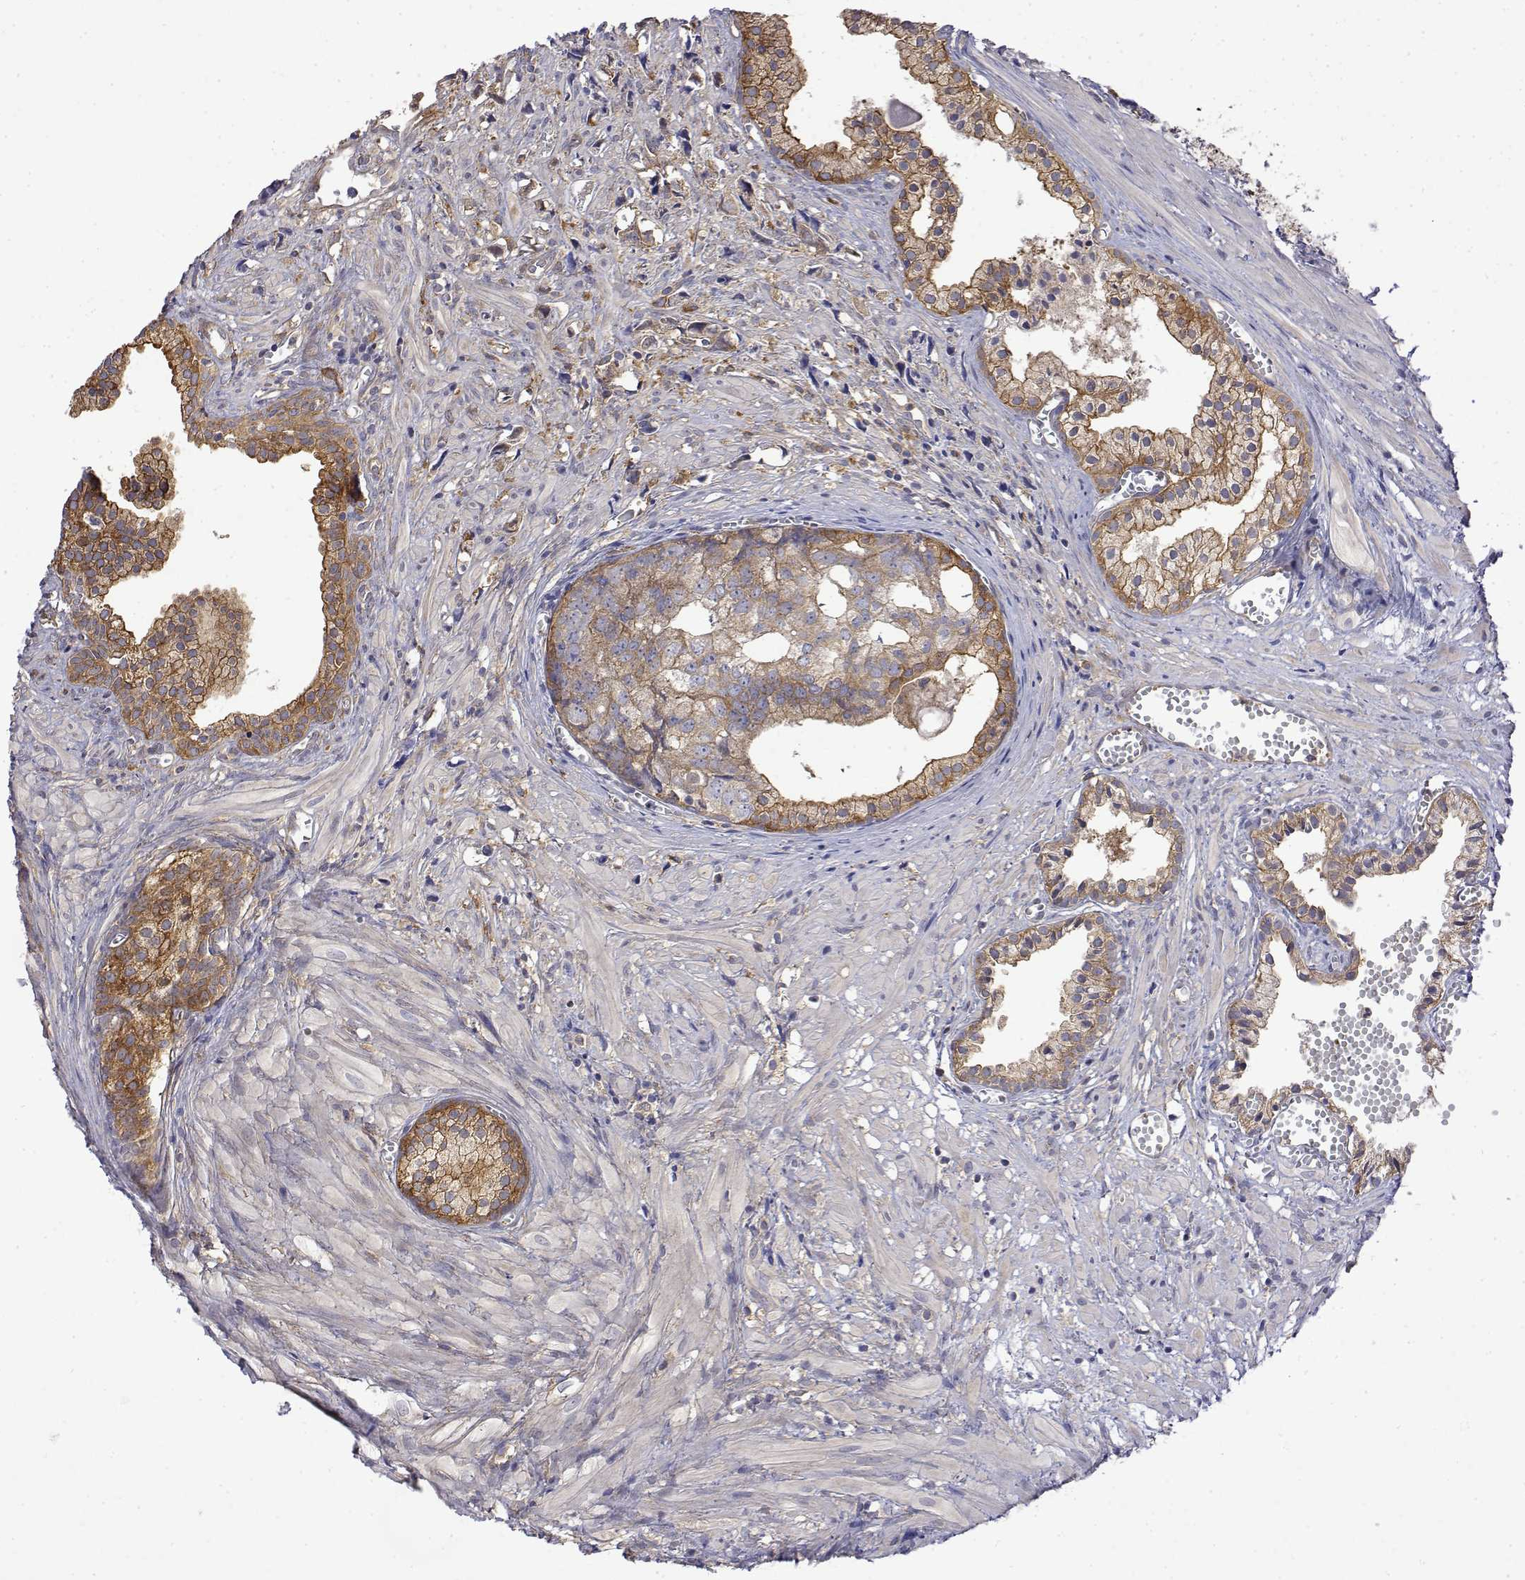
{"staining": {"intensity": "moderate", "quantity": ">75%", "location": "cytoplasmic/membranous"}, "tissue": "prostate cancer", "cell_type": "Tumor cells", "image_type": "cancer", "snomed": [{"axis": "morphology", "description": "Adenocarcinoma, High grade"}, {"axis": "topography", "description": "Prostate"}], "caption": "There is medium levels of moderate cytoplasmic/membranous expression in tumor cells of prostate cancer, as demonstrated by immunohistochemical staining (brown color).", "gene": "PACSIN2", "patient": {"sex": "male", "age": 58}}